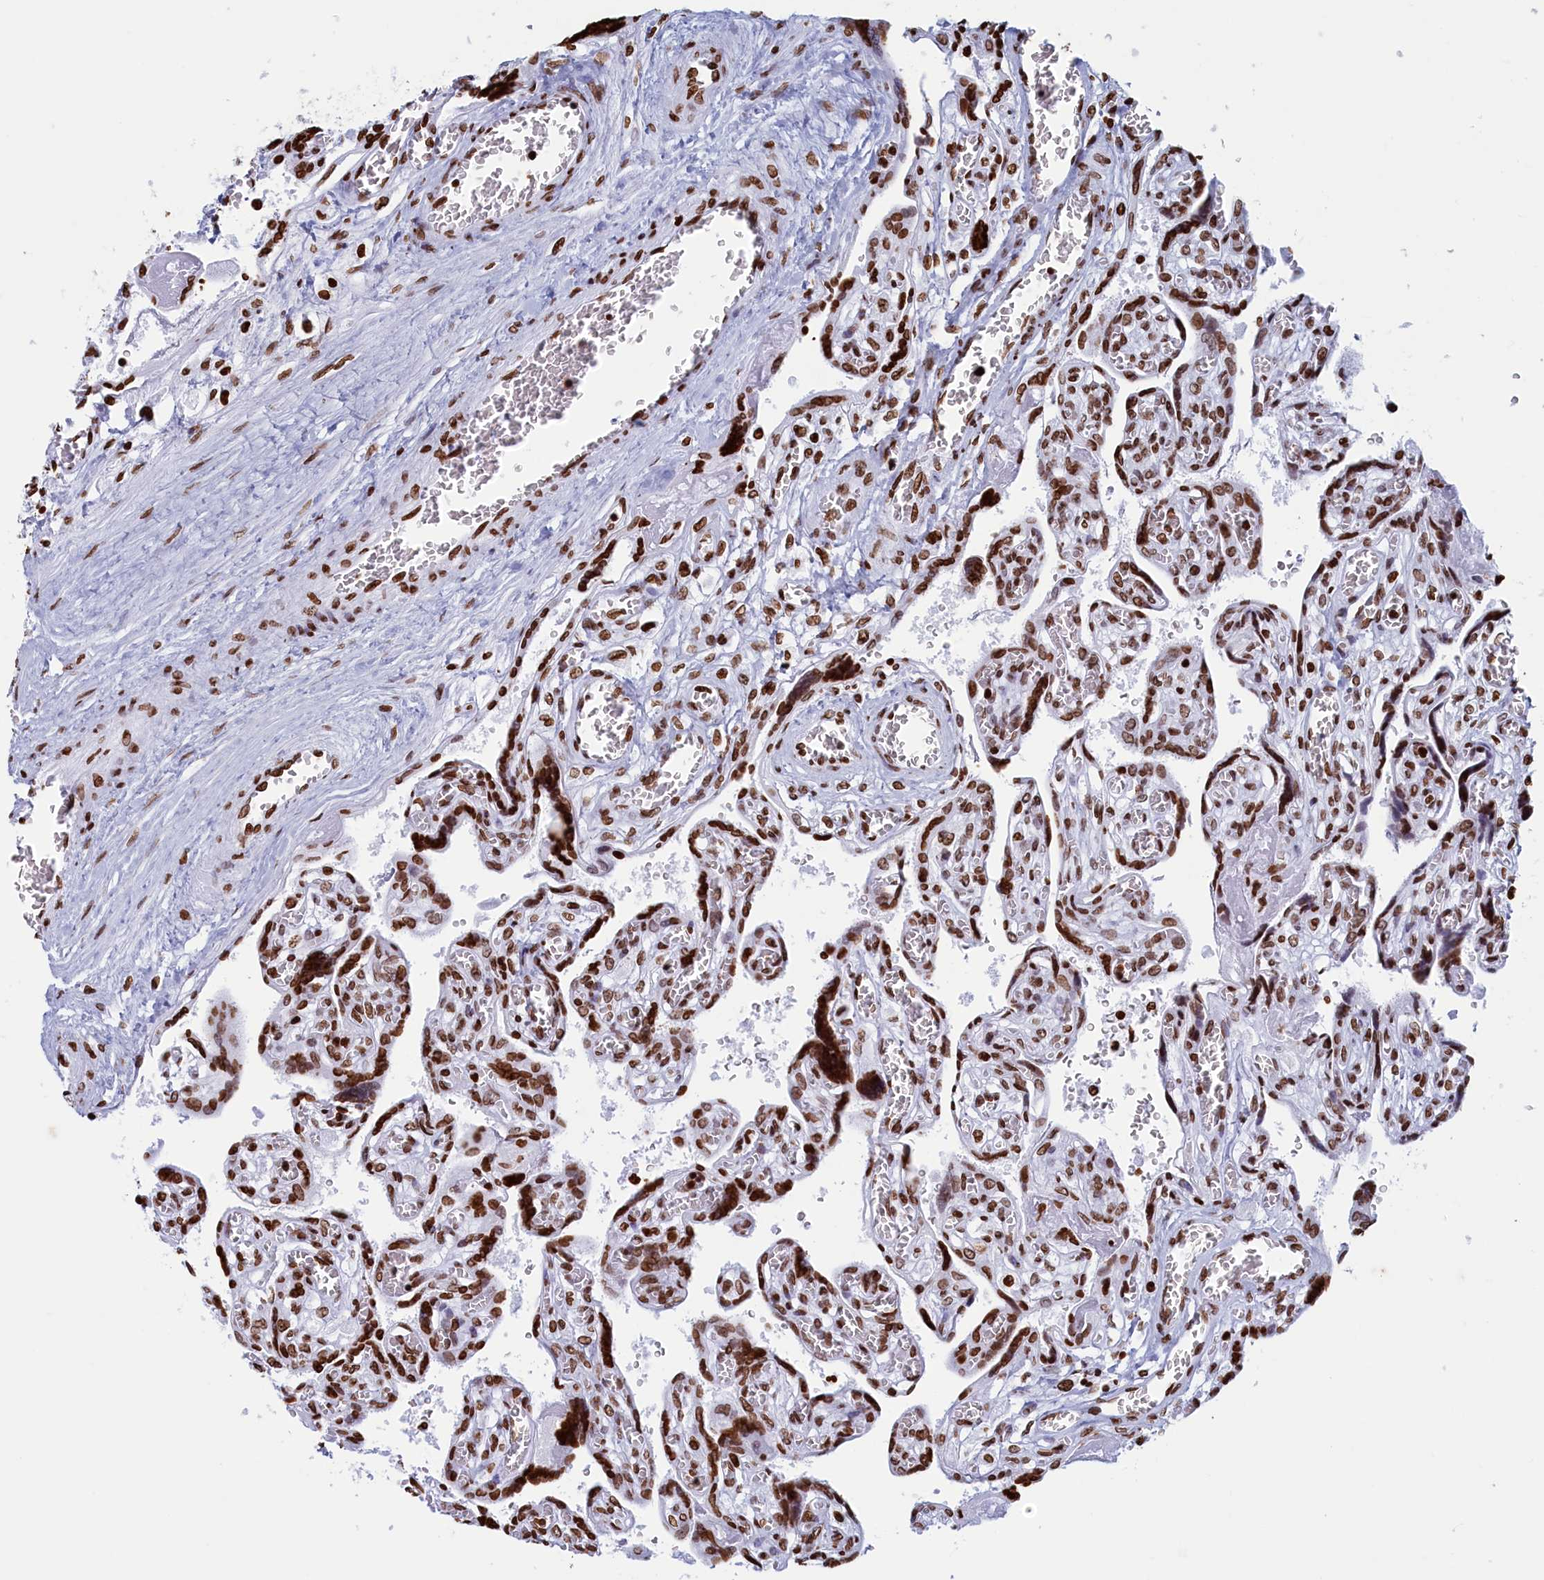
{"staining": {"intensity": "strong", "quantity": ">75%", "location": "nuclear"}, "tissue": "placenta", "cell_type": "Trophoblastic cells", "image_type": "normal", "snomed": [{"axis": "morphology", "description": "Normal tissue, NOS"}, {"axis": "topography", "description": "Placenta"}], "caption": "High-power microscopy captured an immunohistochemistry (IHC) image of unremarkable placenta, revealing strong nuclear staining in approximately >75% of trophoblastic cells.", "gene": "APOBEC3A", "patient": {"sex": "female", "age": 39}}